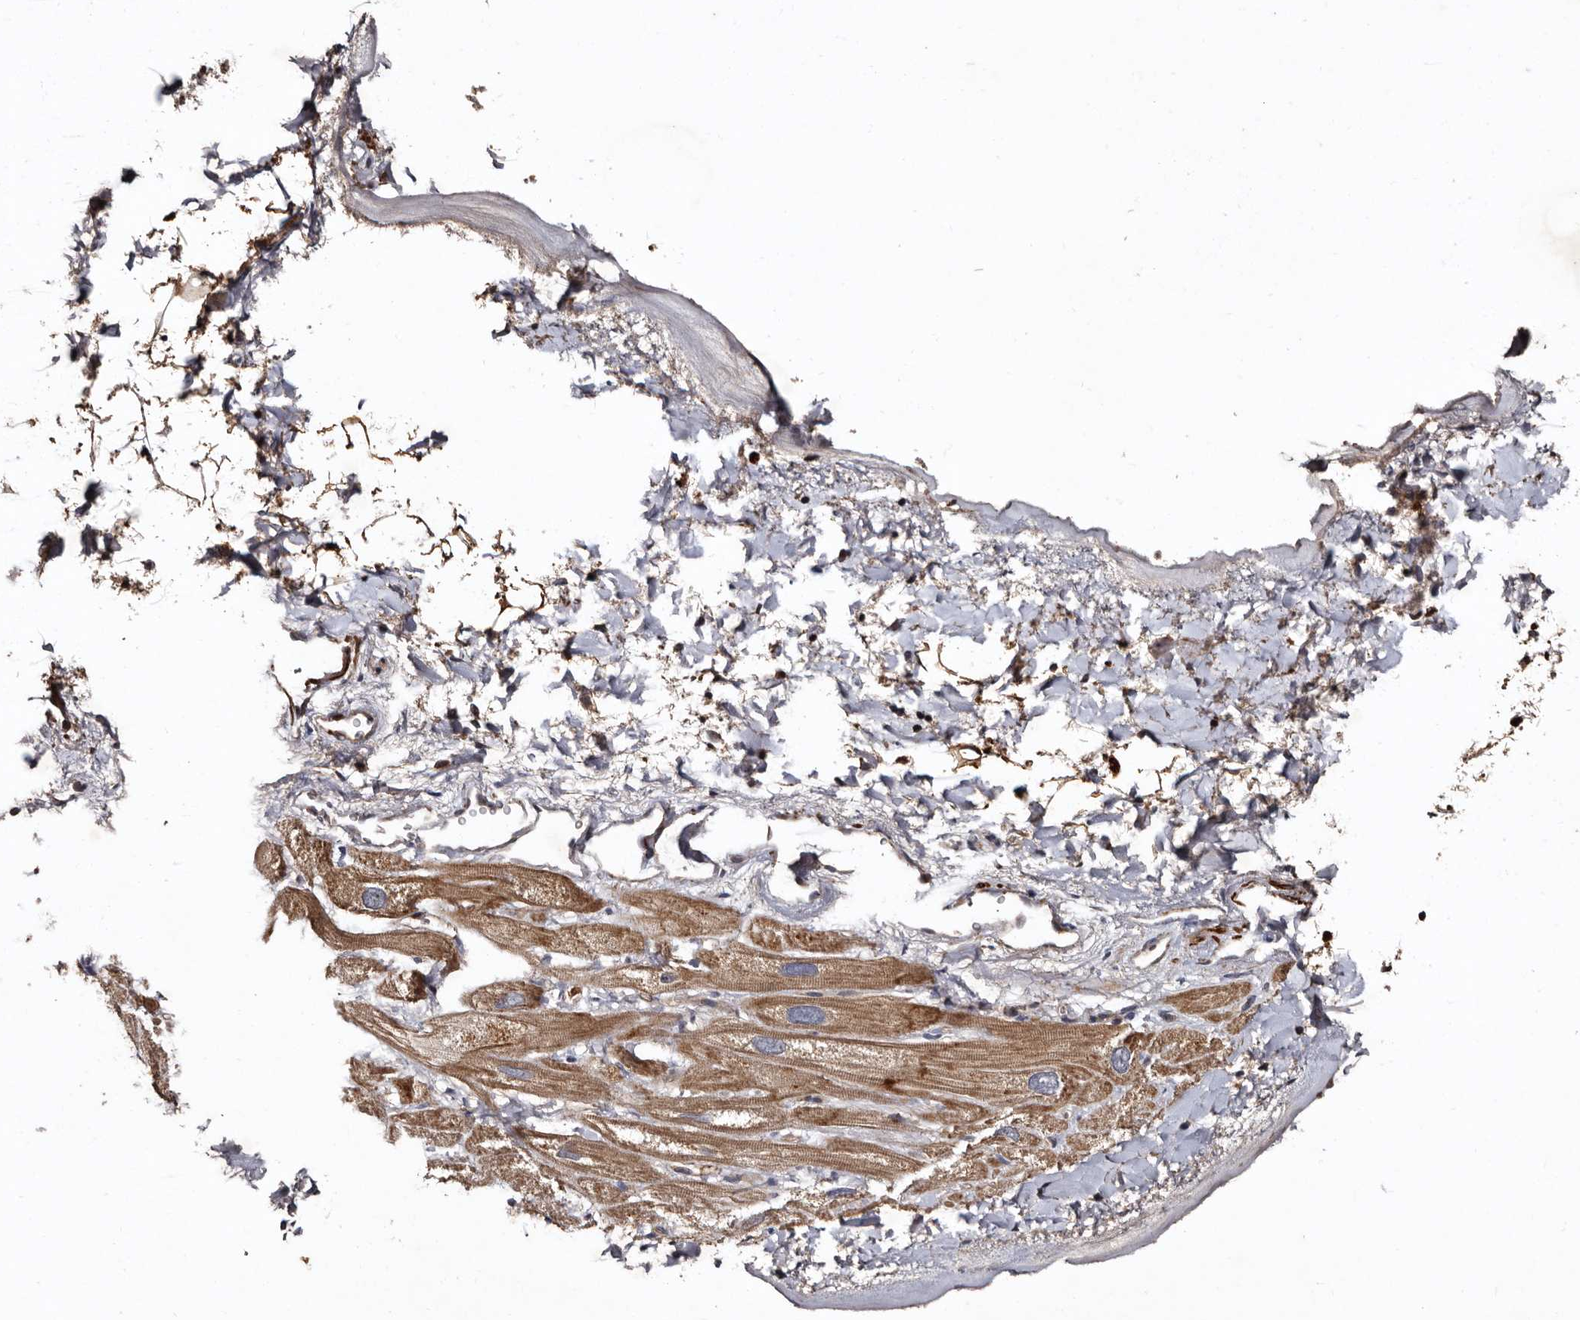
{"staining": {"intensity": "moderate", "quantity": ">75%", "location": "cytoplasmic/membranous"}, "tissue": "heart muscle", "cell_type": "Cardiomyocytes", "image_type": "normal", "snomed": [{"axis": "morphology", "description": "Normal tissue, NOS"}, {"axis": "topography", "description": "Heart"}], "caption": "Heart muscle stained with DAB (3,3'-diaminobenzidine) immunohistochemistry displays medium levels of moderate cytoplasmic/membranous staining in about >75% of cardiomyocytes. (brown staining indicates protein expression, while blue staining denotes nuclei).", "gene": "PRKD3", "patient": {"sex": "male", "age": 49}}